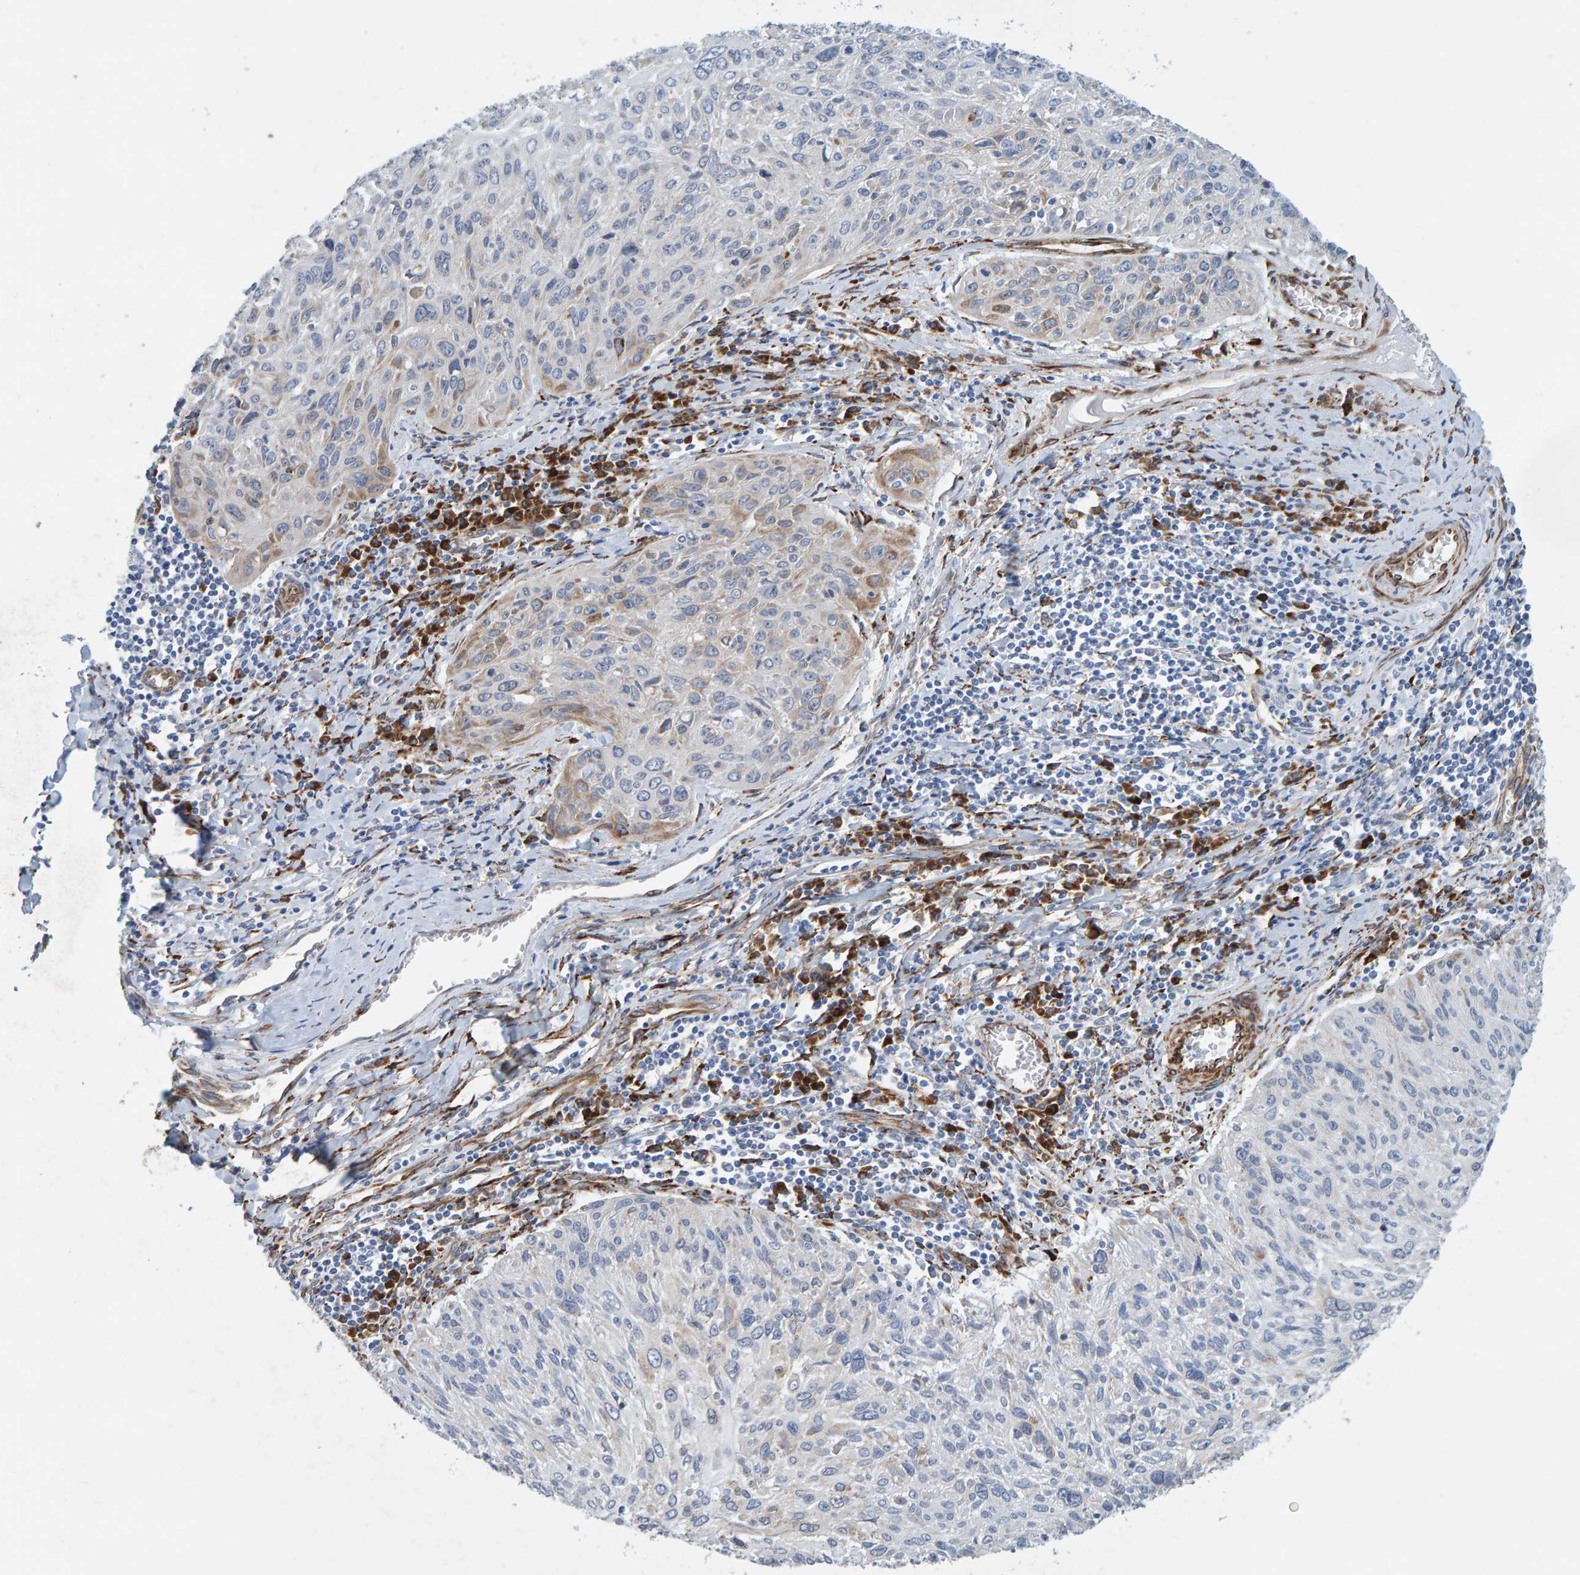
{"staining": {"intensity": "weak", "quantity": "<25%", "location": "cytoplasmic/membranous"}, "tissue": "cervical cancer", "cell_type": "Tumor cells", "image_type": "cancer", "snomed": [{"axis": "morphology", "description": "Squamous cell carcinoma, NOS"}, {"axis": "topography", "description": "Cervix"}], "caption": "An immunohistochemistry photomicrograph of cervical squamous cell carcinoma is shown. There is no staining in tumor cells of cervical squamous cell carcinoma.", "gene": "MMP16", "patient": {"sex": "female", "age": 51}}